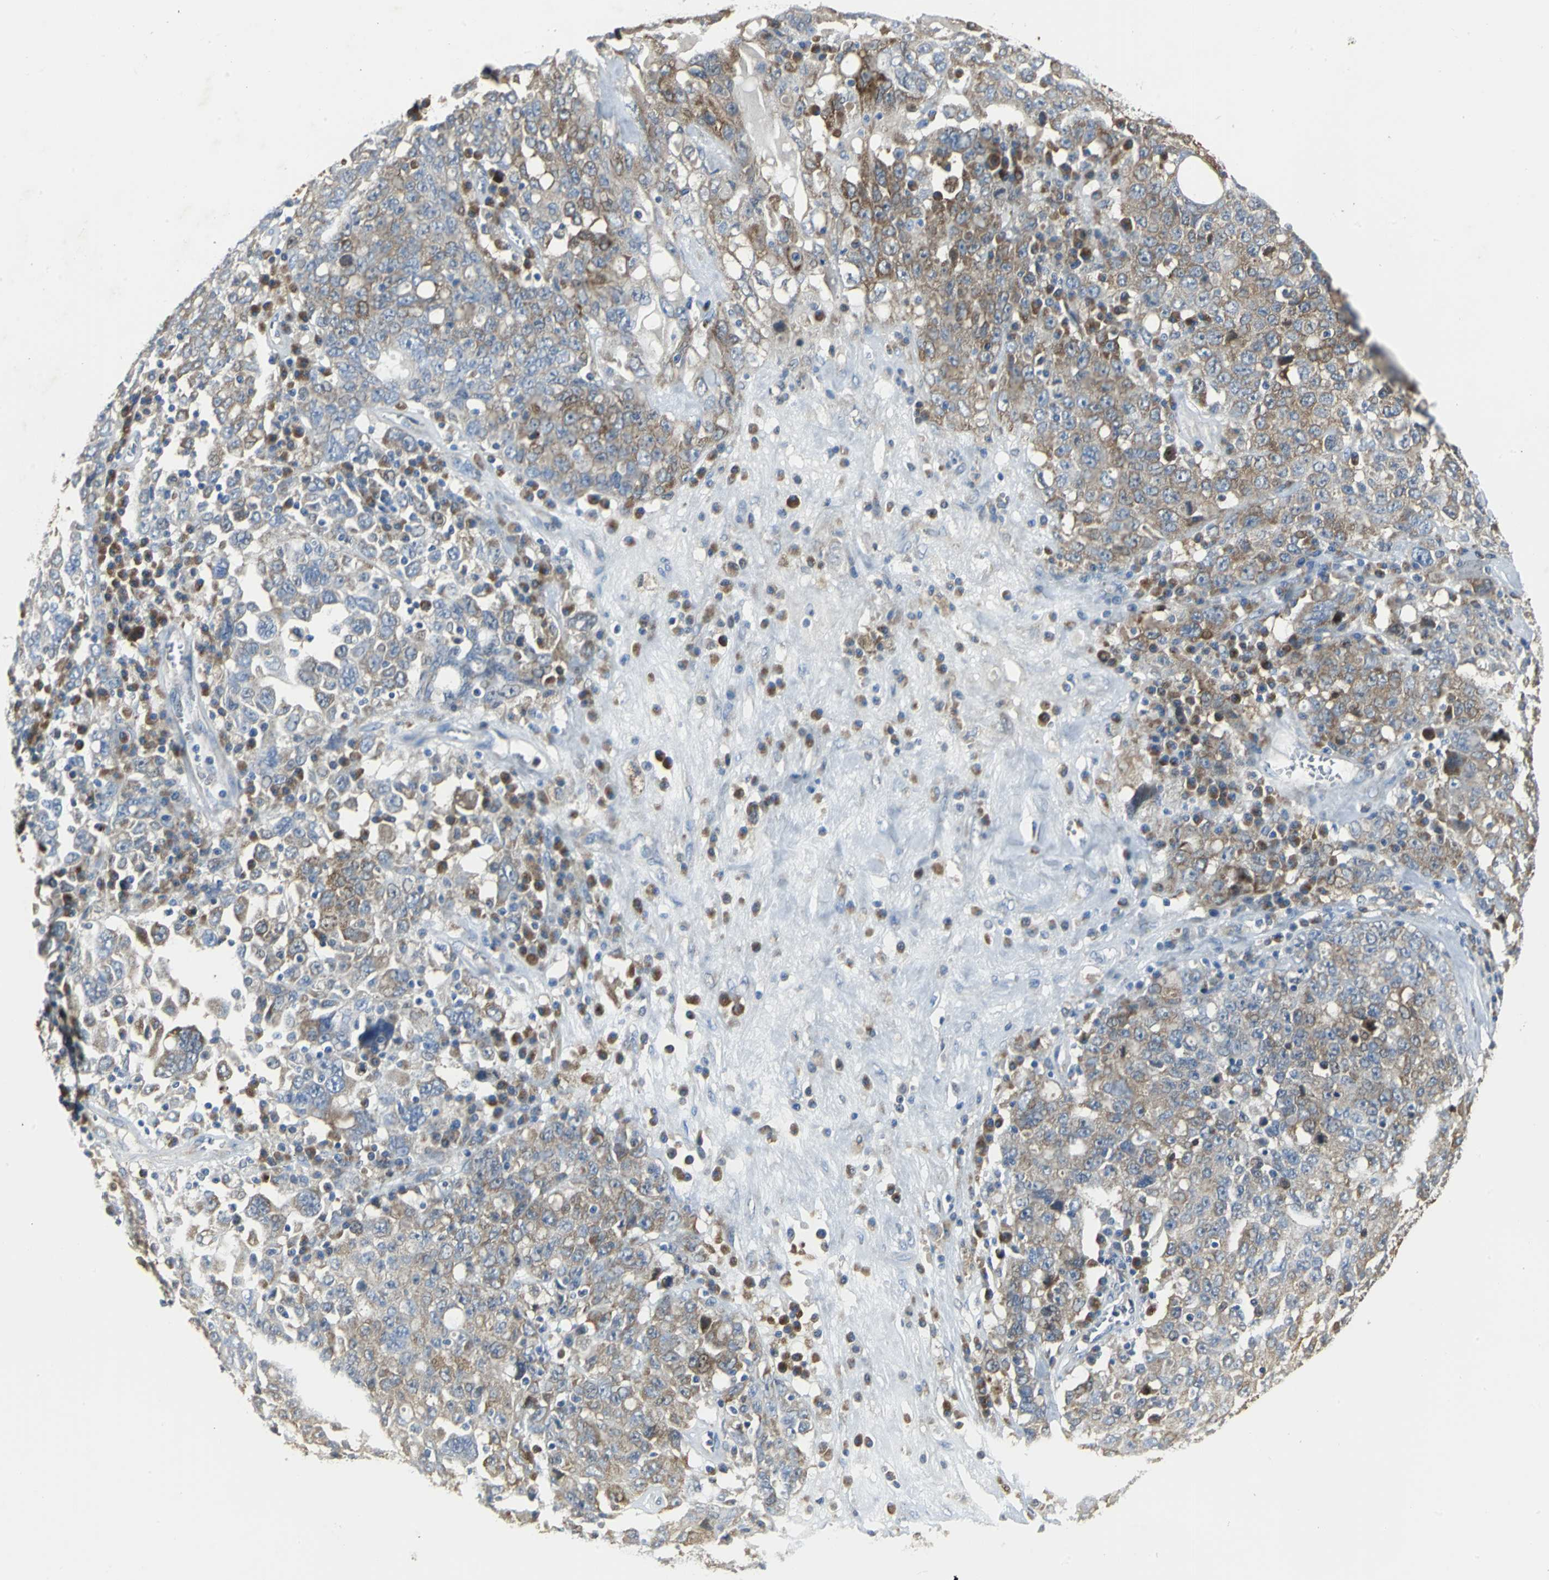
{"staining": {"intensity": "moderate", "quantity": "25%-75%", "location": "cytoplasmic/membranous"}, "tissue": "ovarian cancer", "cell_type": "Tumor cells", "image_type": "cancer", "snomed": [{"axis": "morphology", "description": "Carcinoma, endometroid"}, {"axis": "topography", "description": "Ovary"}], "caption": "Endometroid carcinoma (ovarian) stained for a protein (brown) demonstrates moderate cytoplasmic/membranous positive positivity in about 25%-75% of tumor cells.", "gene": "EIF5A", "patient": {"sex": "female", "age": 62}}